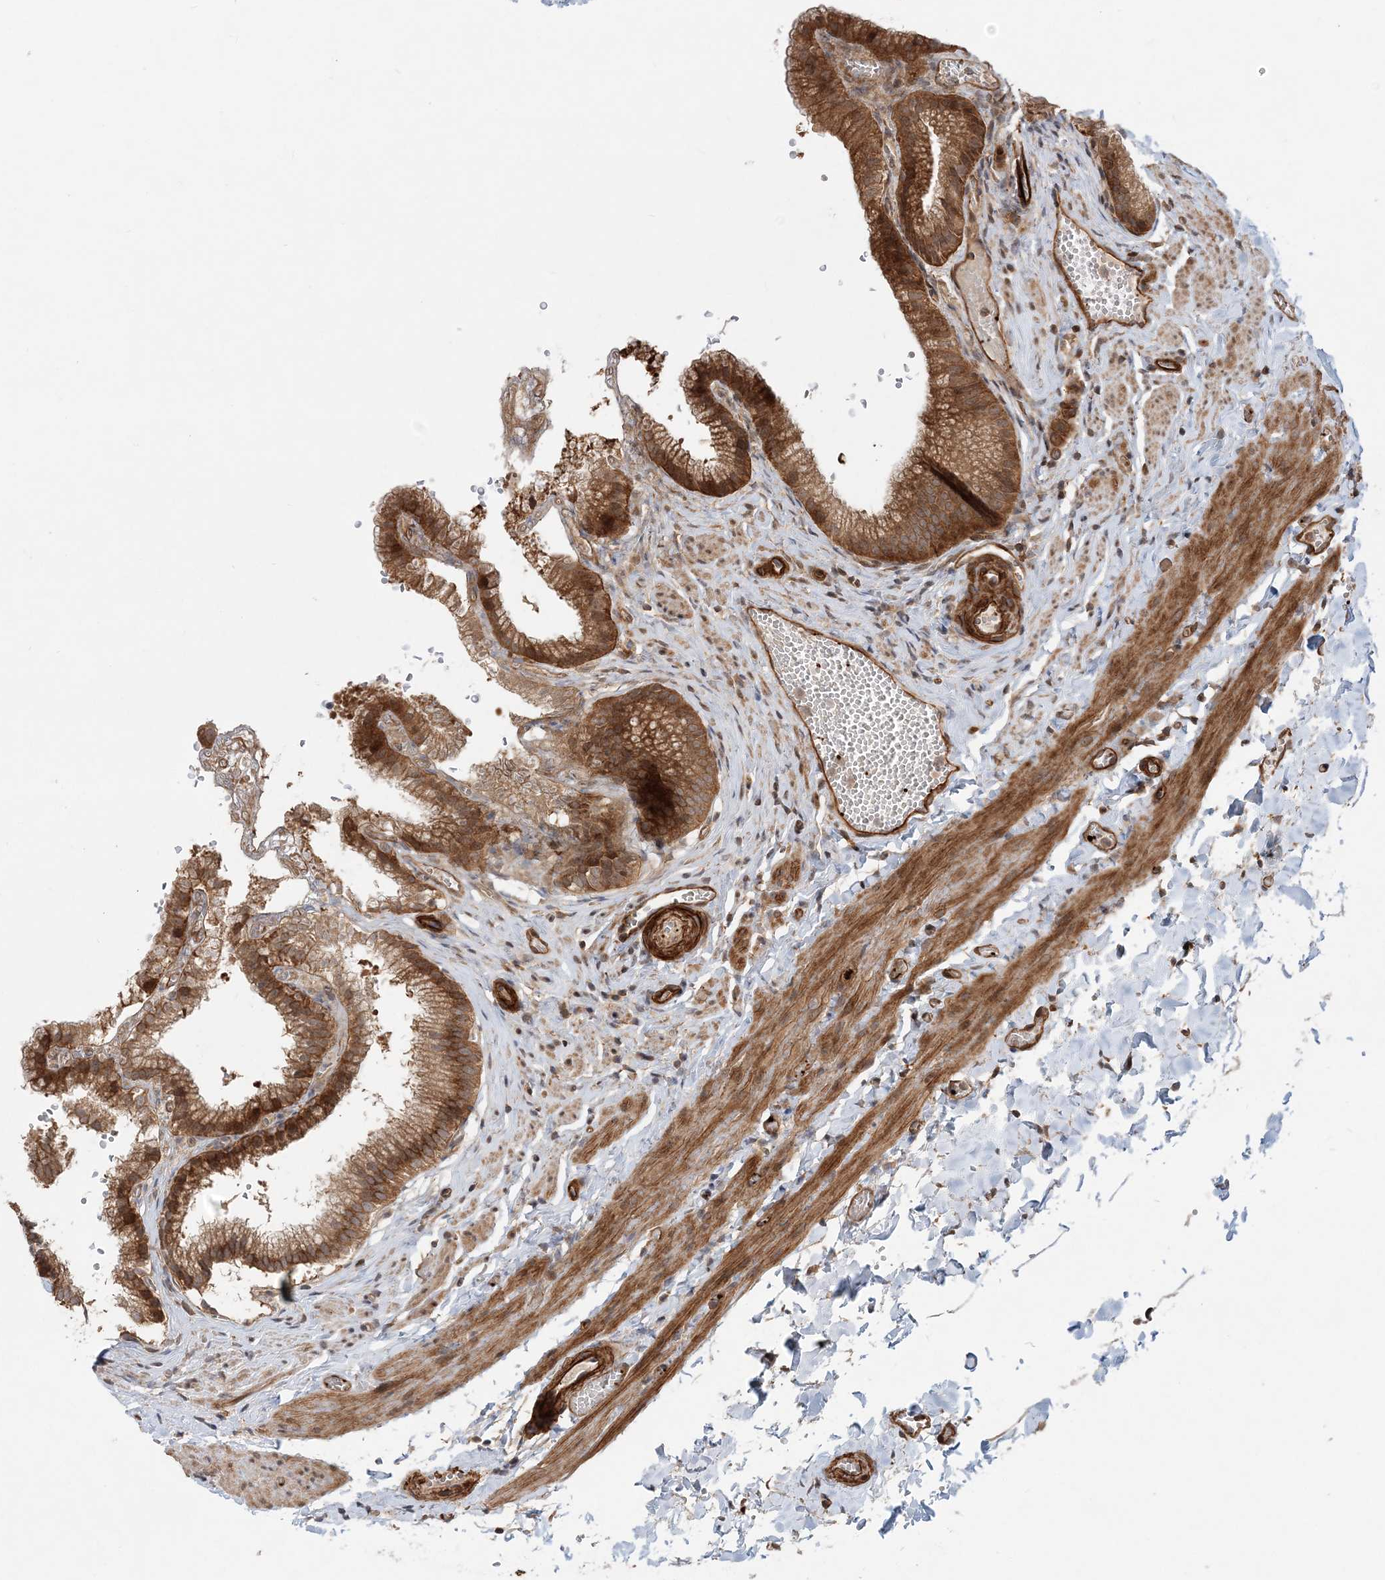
{"staining": {"intensity": "moderate", "quantity": ">75%", "location": "cytoplasmic/membranous"}, "tissue": "gallbladder", "cell_type": "Glandular cells", "image_type": "normal", "snomed": [{"axis": "morphology", "description": "Normal tissue, NOS"}, {"axis": "topography", "description": "Gallbladder"}], "caption": "Glandular cells demonstrate medium levels of moderate cytoplasmic/membranous staining in about >75% of cells in unremarkable gallbladder. (DAB IHC with brightfield microscopy, high magnification).", "gene": "GEMIN5", "patient": {"sex": "male", "age": 38}}